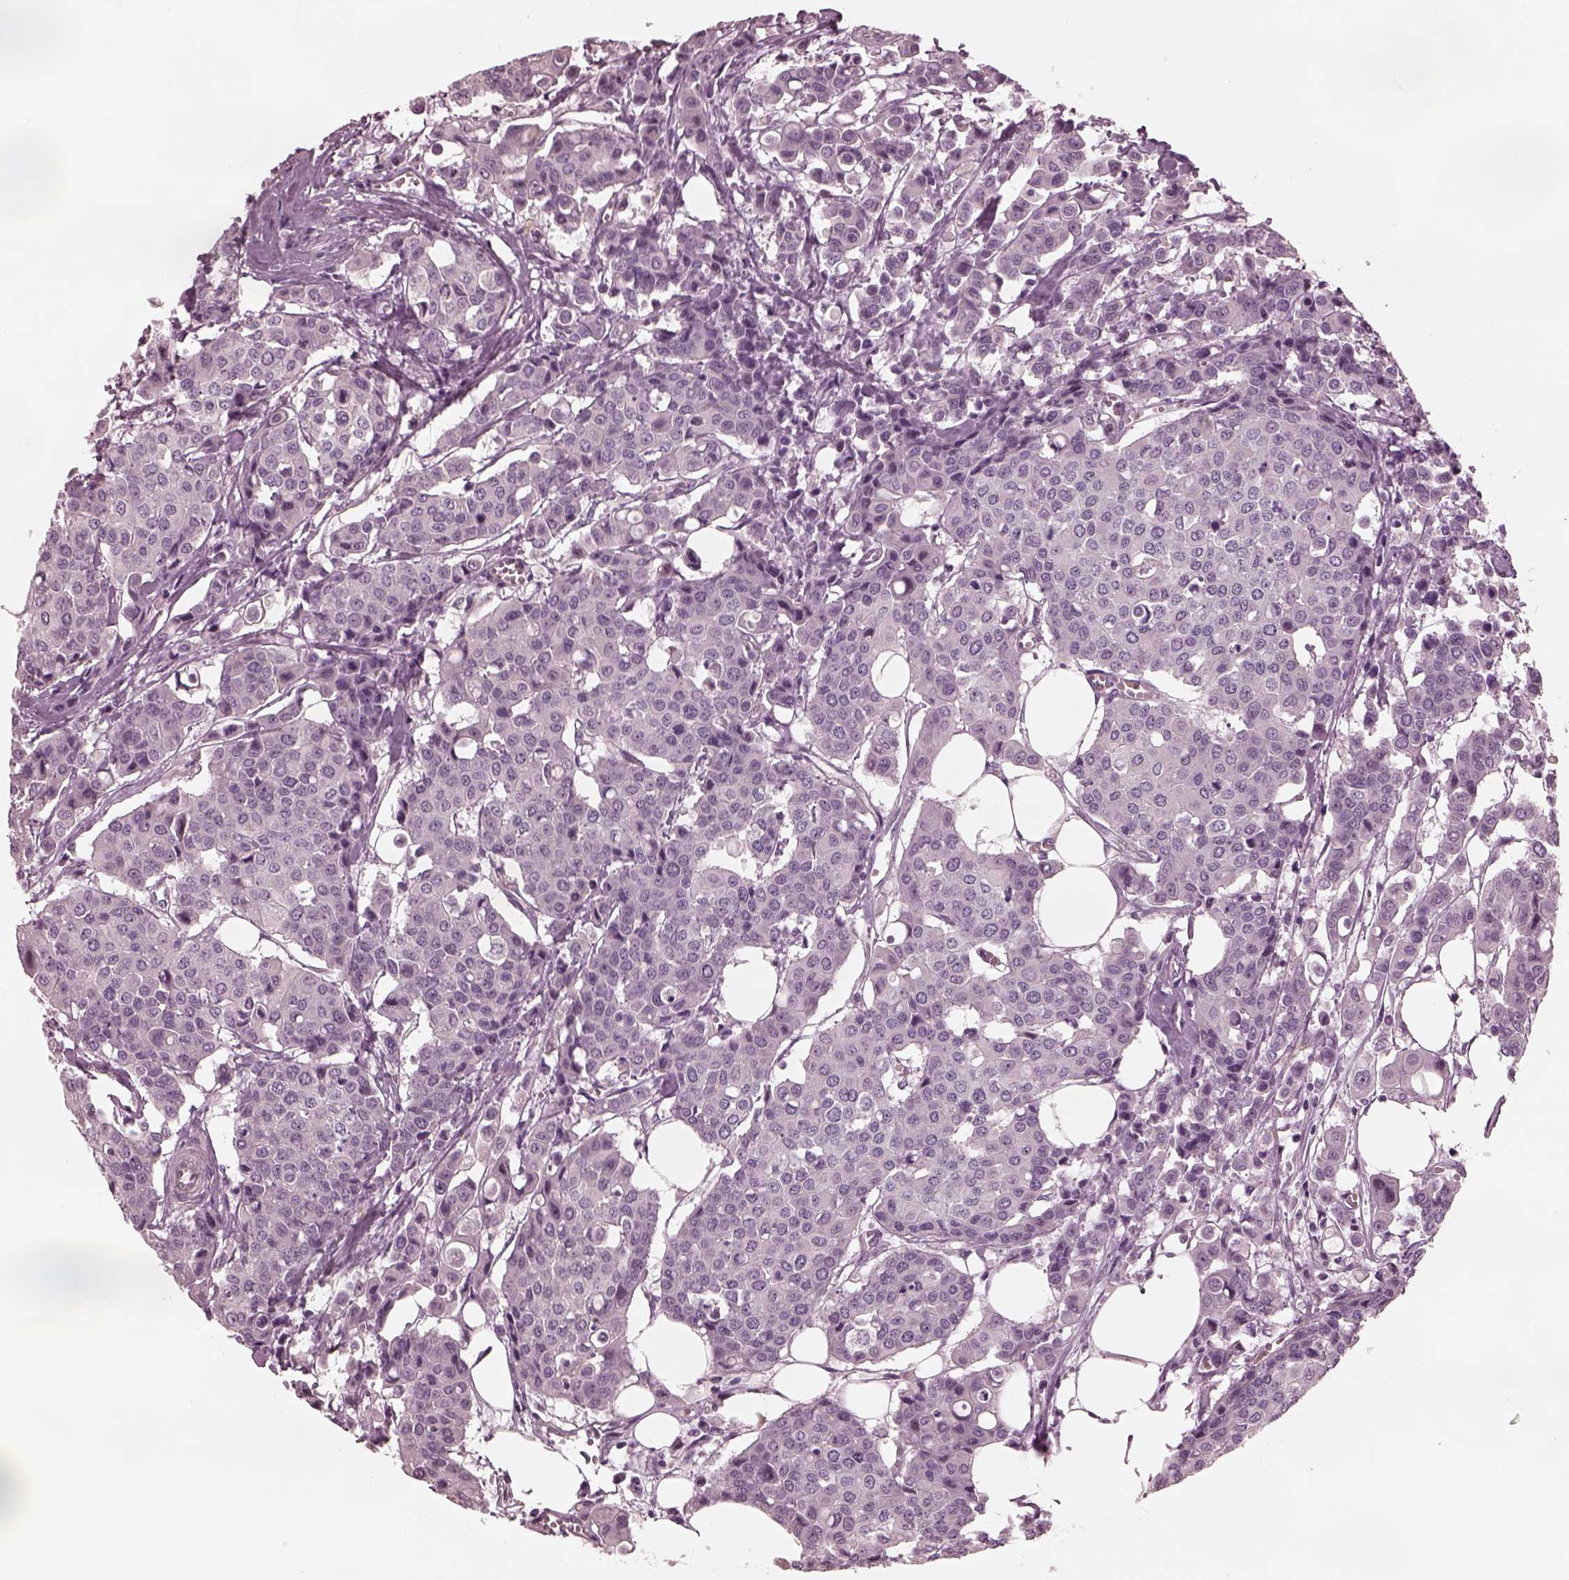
{"staining": {"intensity": "negative", "quantity": "none", "location": "none"}, "tissue": "carcinoid", "cell_type": "Tumor cells", "image_type": "cancer", "snomed": [{"axis": "morphology", "description": "Carcinoid, malignant, NOS"}, {"axis": "topography", "description": "Colon"}], "caption": "An immunohistochemistry (IHC) image of malignant carcinoid is shown. There is no staining in tumor cells of malignant carcinoid.", "gene": "KIF6", "patient": {"sex": "male", "age": 81}}